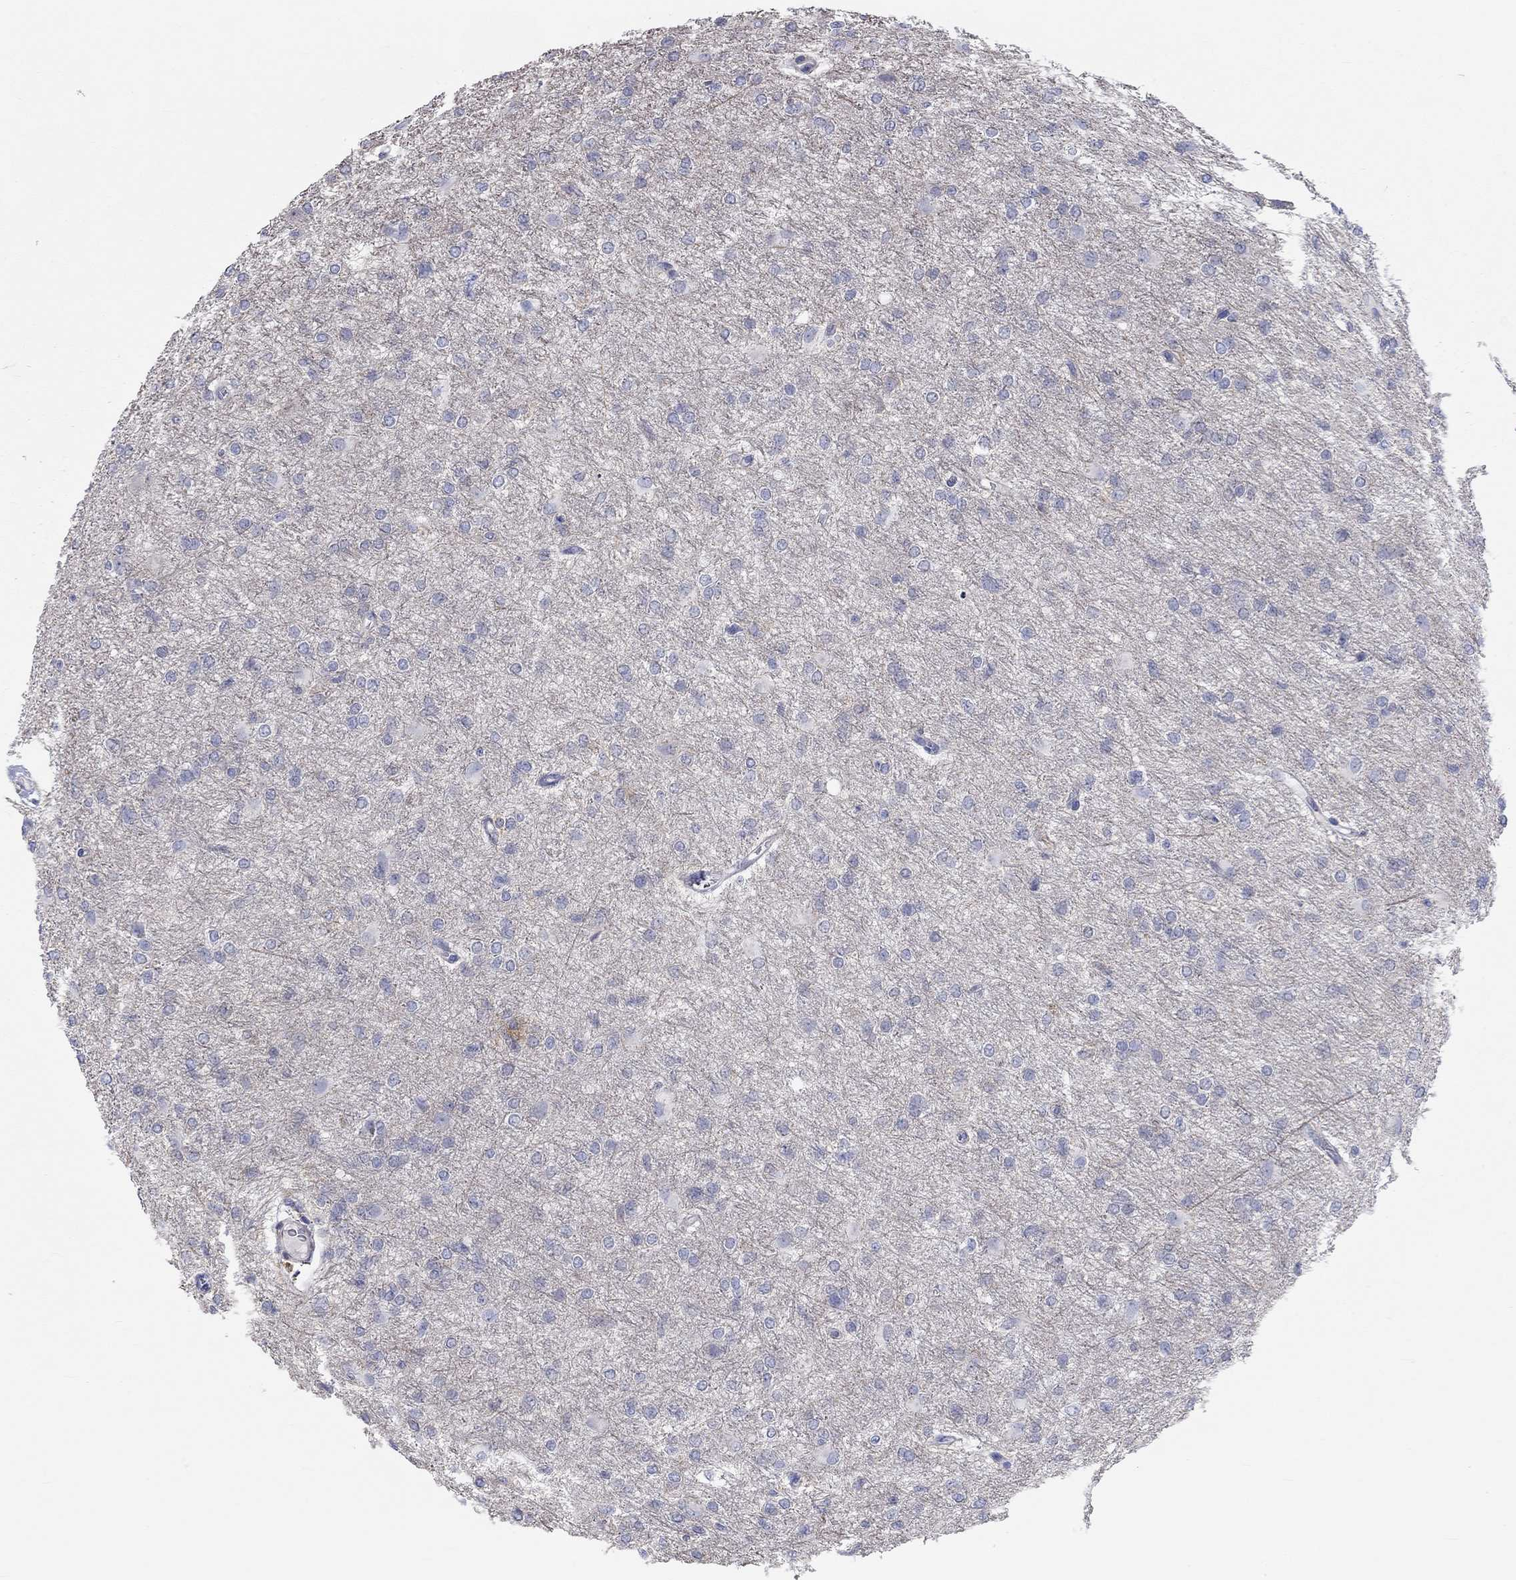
{"staining": {"intensity": "negative", "quantity": "none", "location": "none"}, "tissue": "glioma", "cell_type": "Tumor cells", "image_type": "cancer", "snomed": [{"axis": "morphology", "description": "Glioma, malignant, High grade"}, {"axis": "topography", "description": "Brain"}], "caption": "This micrograph is of glioma stained with immunohistochemistry (IHC) to label a protein in brown with the nuclei are counter-stained blue. There is no positivity in tumor cells.", "gene": "PCDHGA10", "patient": {"sex": "male", "age": 68}}